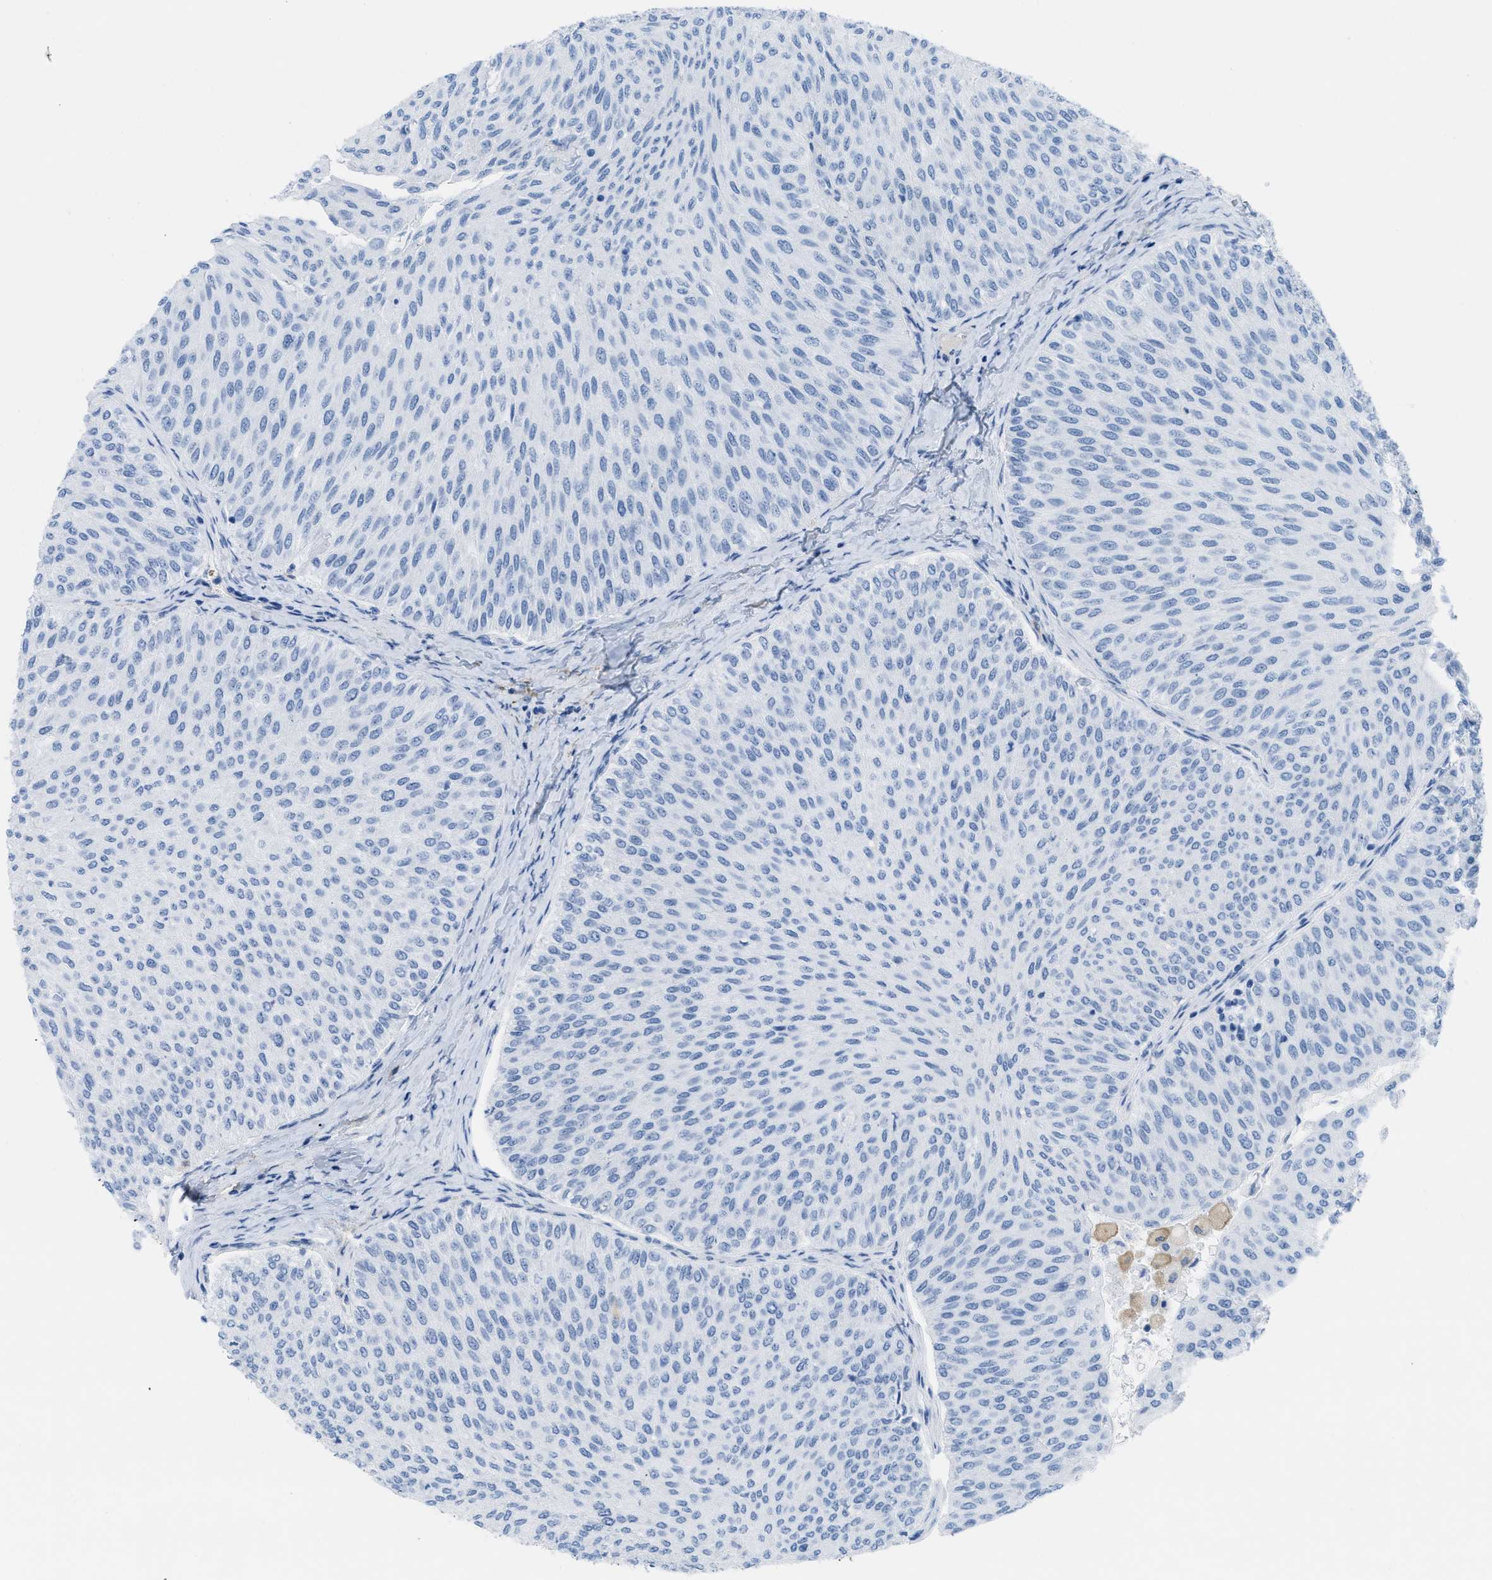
{"staining": {"intensity": "negative", "quantity": "none", "location": "none"}, "tissue": "urothelial cancer", "cell_type": "Tumor cells", "image_type": "cancer", "snomed": [{"axis": "morphology", "description": "Urothelial carcinoma, Low grade"}, {"axis": "topography", "description": "Urinary bladder"}], "caption": "Protein analysis of urothelial cancer exhibits no significant expression in tumor cells.", "gene": "ASGR1", "patient": {"sex": "male", "age": 78}}